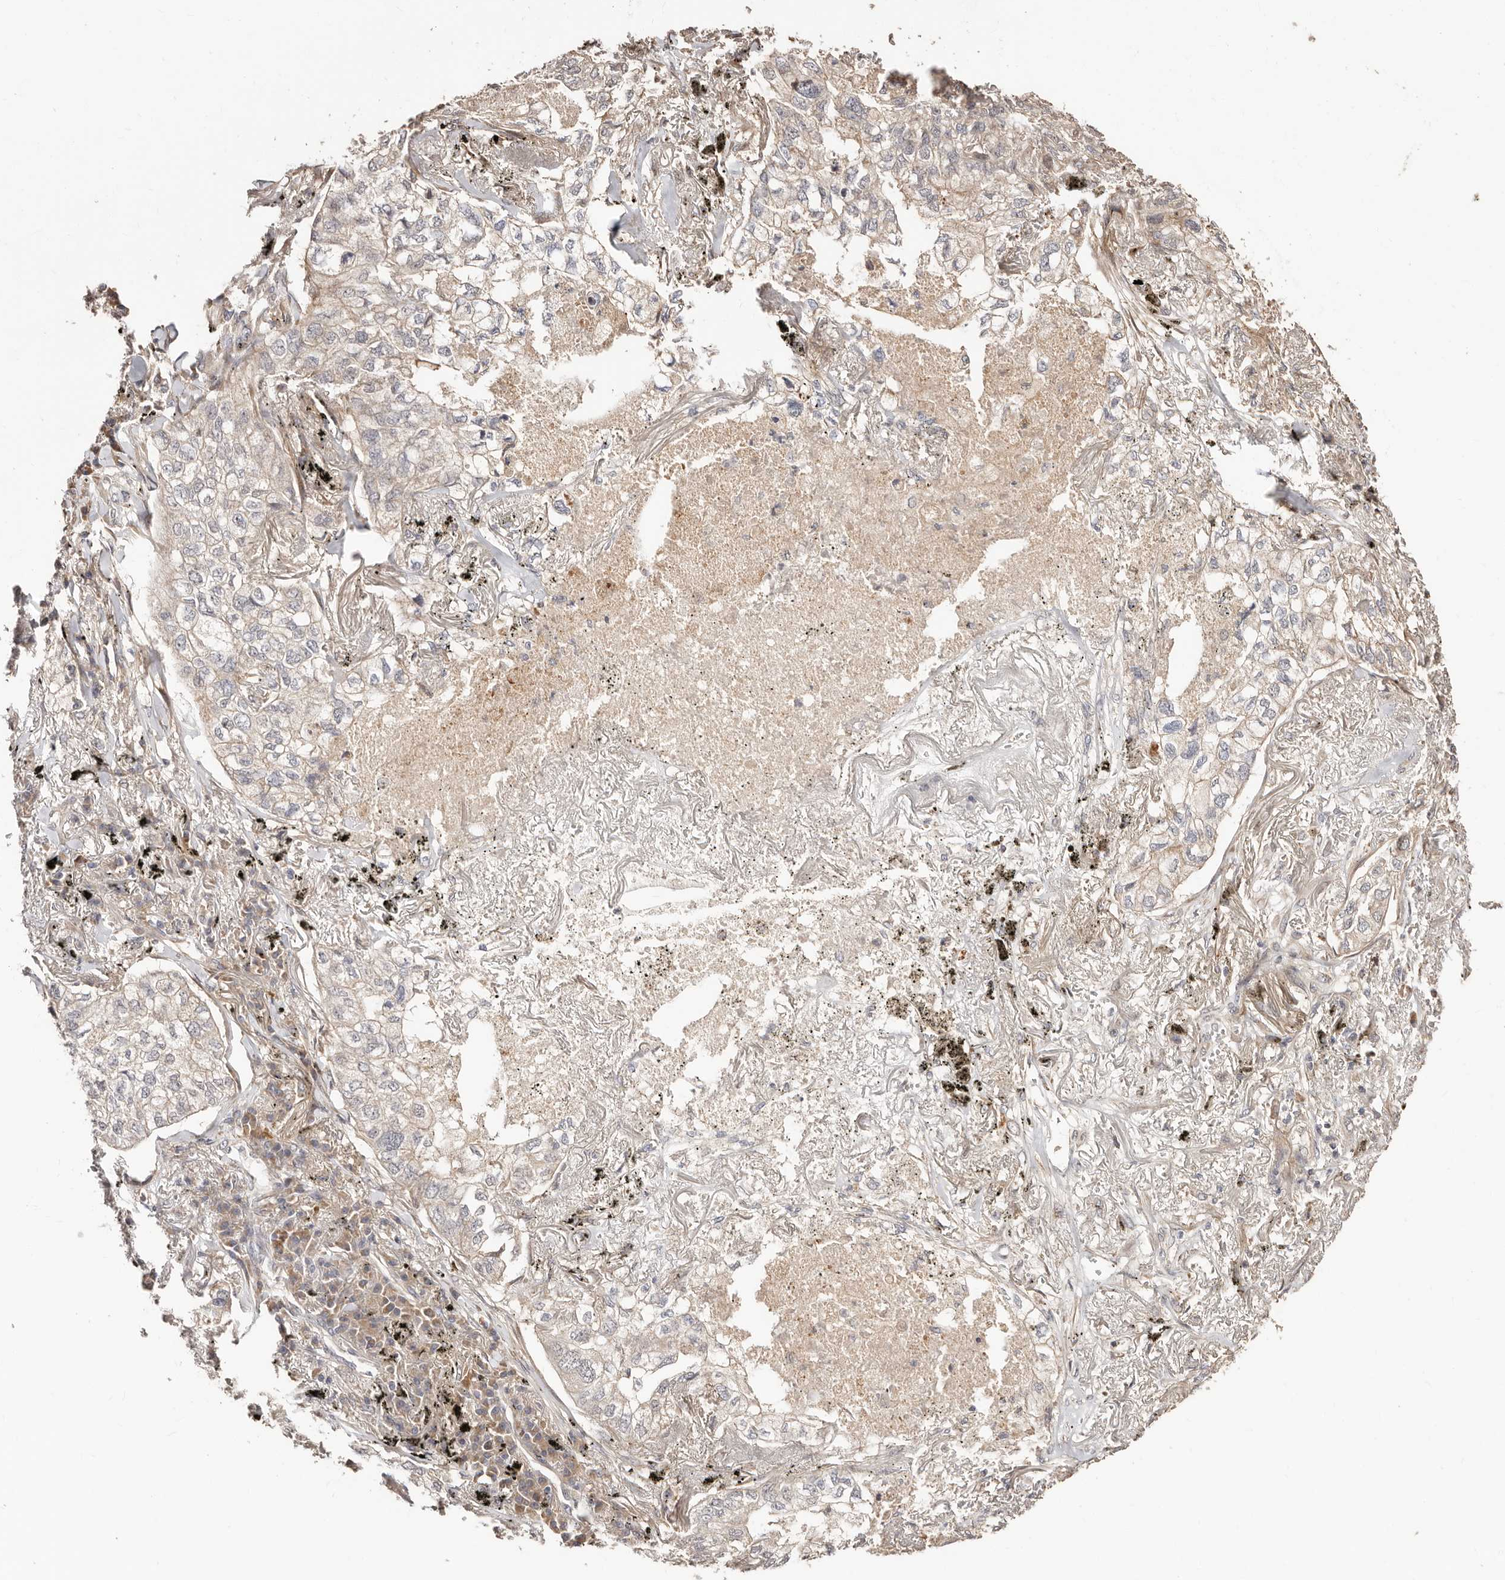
{"staining": {"intensity": "negative", "quantity": "none", "location": "none"}, "tissue": "lung cancer", "cell_type": "Tumor cells", "image_type": "cancer", "snomed": [{"axis": "morphology", "description": "Adenocarcinoma, NOS"}, {"axis": "topography", "description": "Lung"}], "caption": "A high-resolution histopathology image shows immunohistochemistry (IHC) staining of lung adenocarcinoma, which demonstrates no significant positivity in tumor cells.", "gene": "APOL6", "patient": {"sex": "male", "age": 65}}